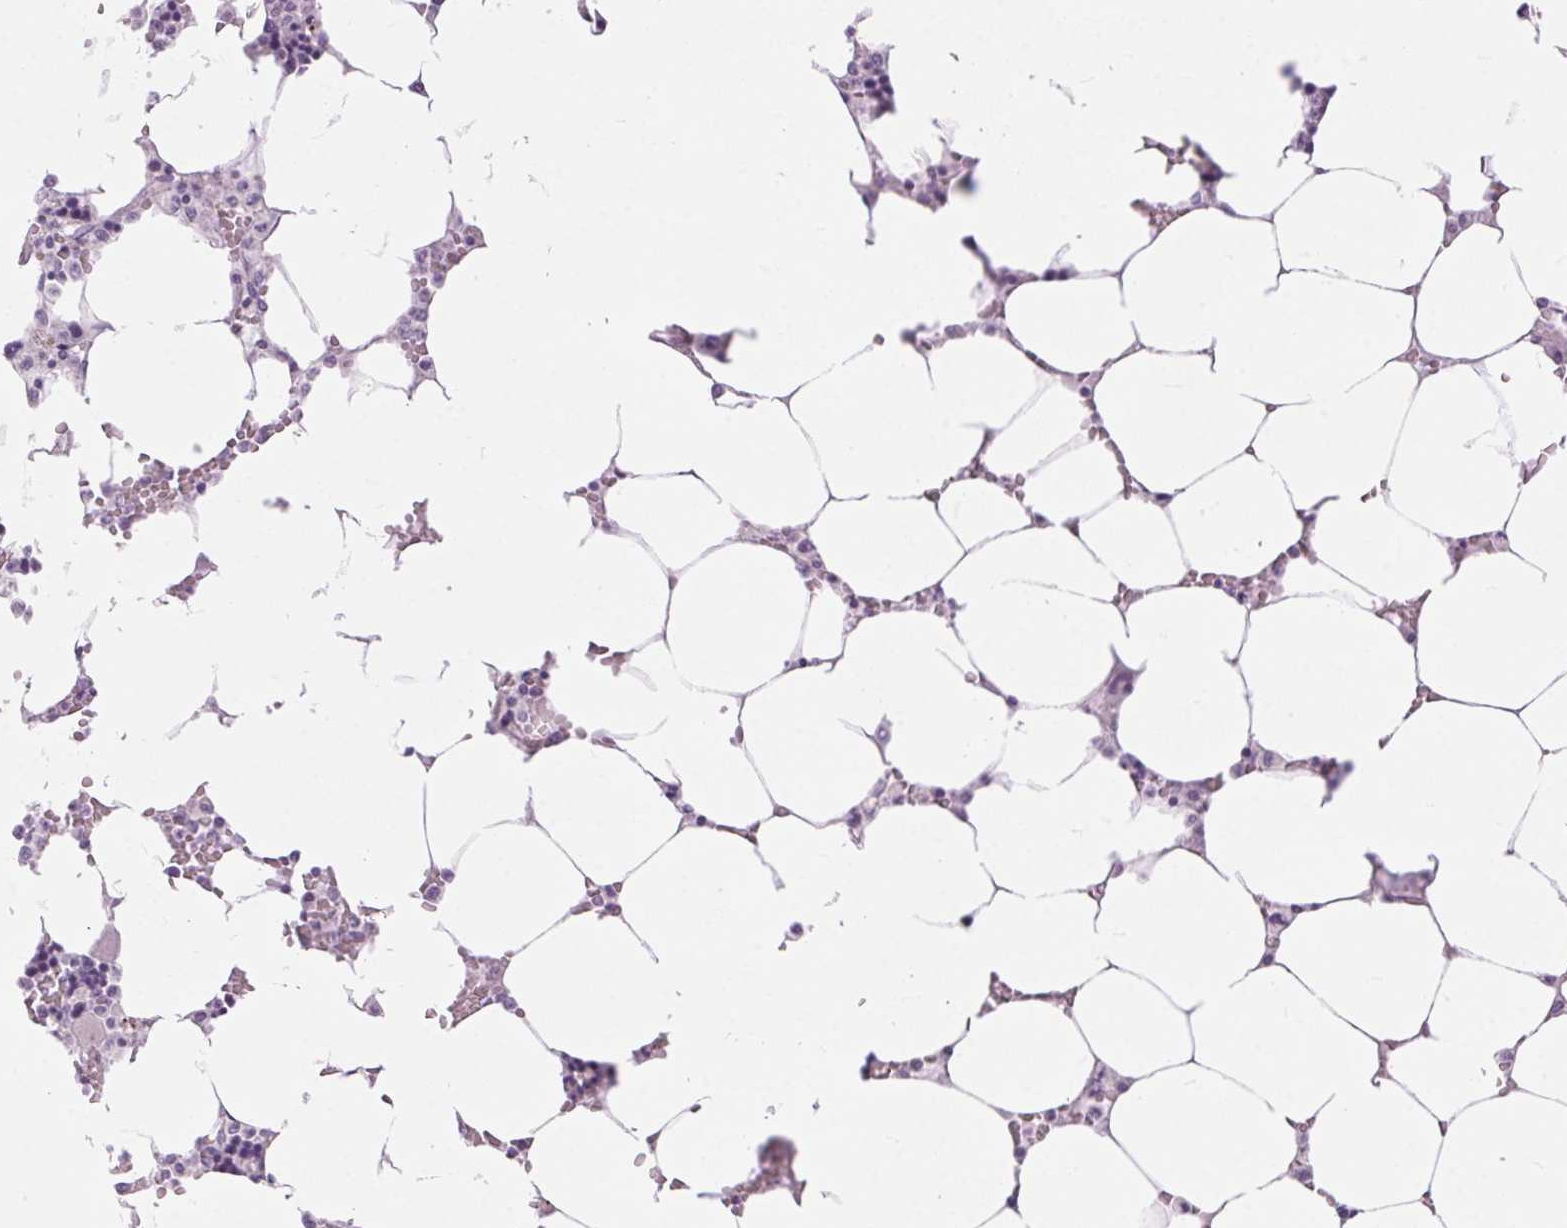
{"staining": {"intensity": "negative", "quantity": "none", "location": "none"}, "tissue": "bone marrow", "cell_type": "Hematopoietic cells", "image_type": "normal", "snomed": [{"axis": "morphology", "description": "Normal tissue, NOS"}, {"axis": "topography", "description": "Bone marrow"}], "caption": "IHC image of benign bone marrow stained for a protein (brown), which demonstrates no positivity in hematopoietic cells. (DAB immunohistochemistry visualized using brightfield microscopy, high magnification).", "gene": "BEND2", "patient": {"sex": "male", "age": 64}}